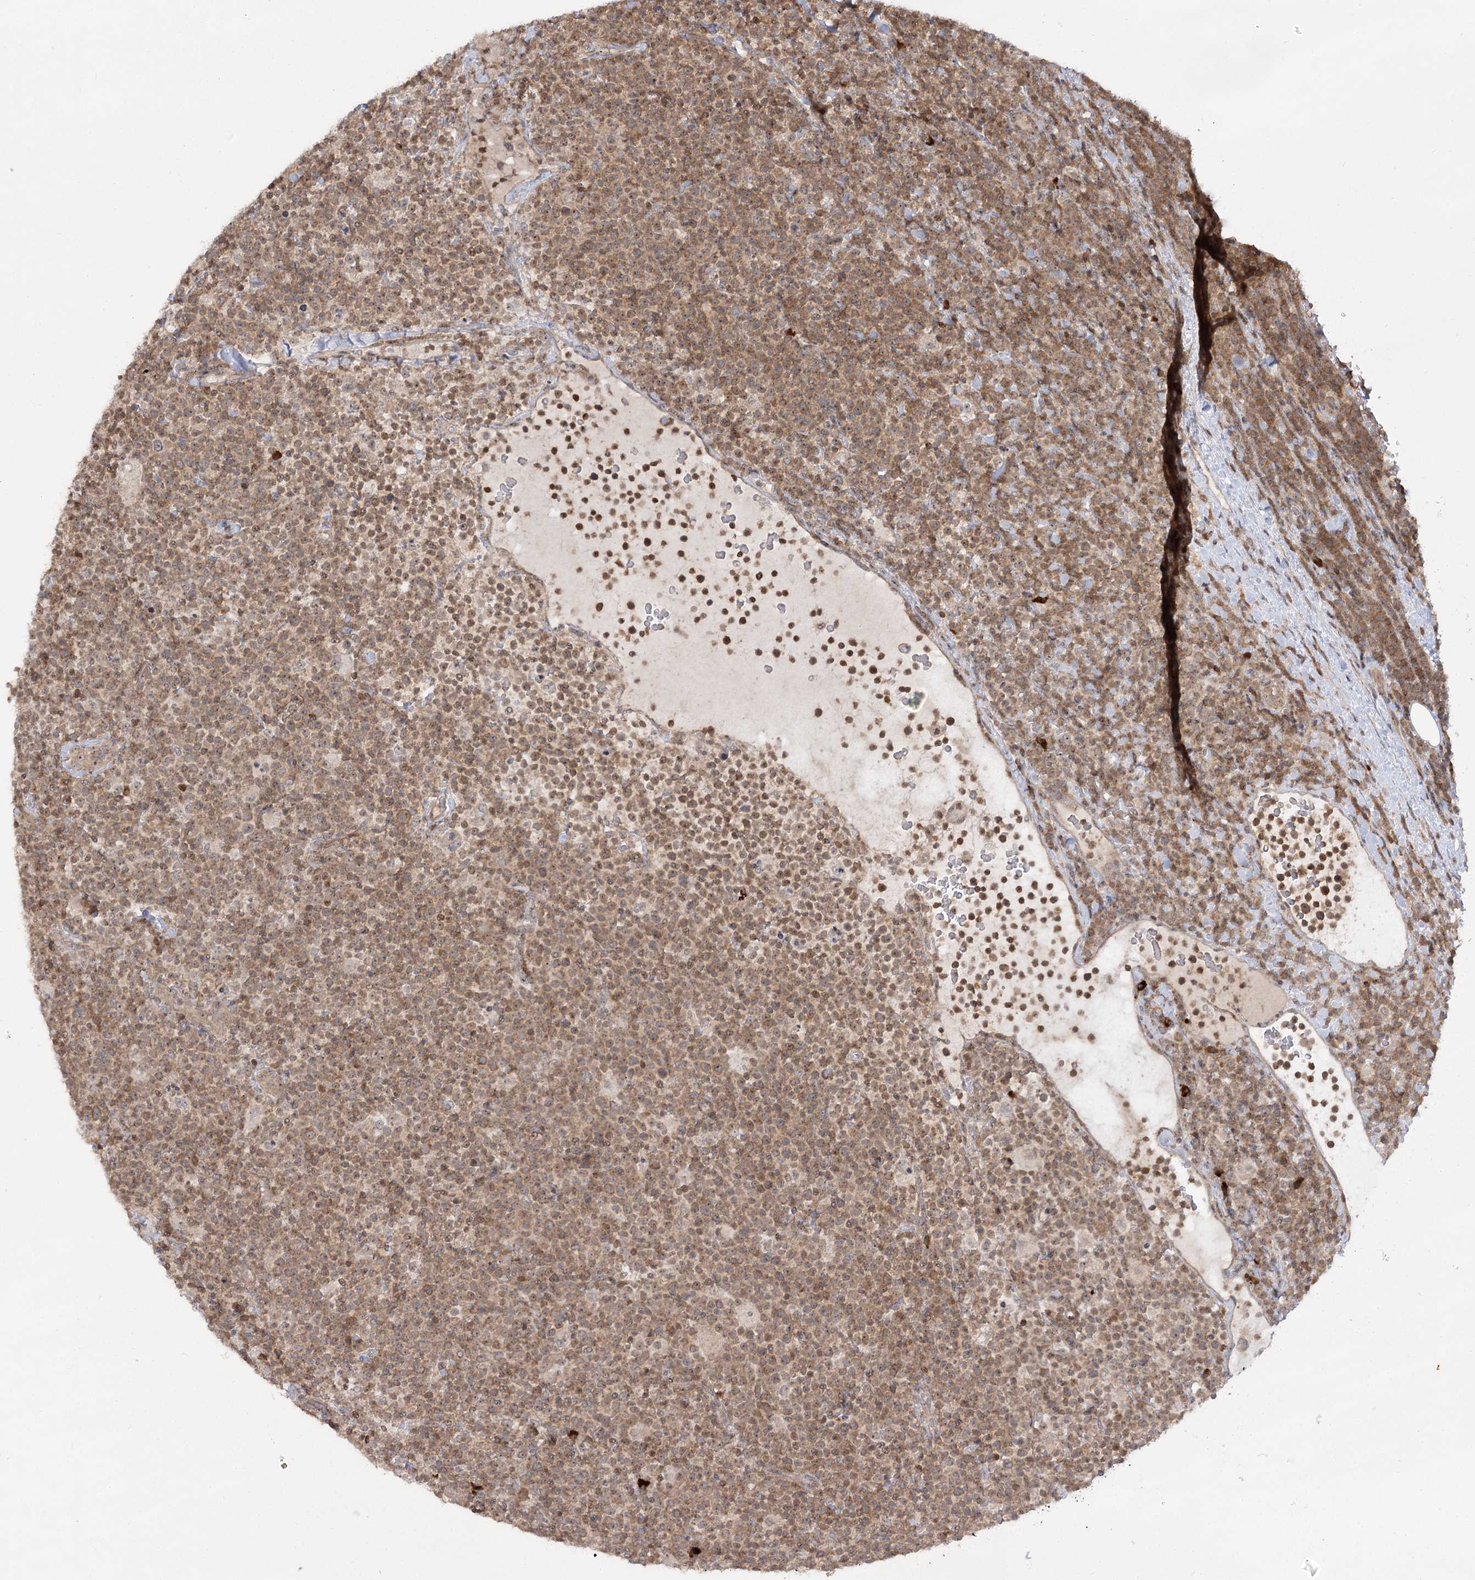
{"staining": {"intensity": "weak", "quantity": ">75%", "location": "cytoplasmic/membranous"}, "tissue": "lymphoma", "cell_type": "Tumor cells", "image_type": "cancer", "snomed": [{"axis": "morphology", "description": "Malignant lymphoma, non-Hodgkin's type, High grade"}, {"axis": "topography", "description": "Lymph node"}], "caption": "High-grade malignant lymphoma, non-Hodgkin's type tissue displays weak cytoplasmic/membranous staining in approximately >75% of tumor cells", "gene": "SYTL1", "patient": {"sex": "male", "age": 61}}